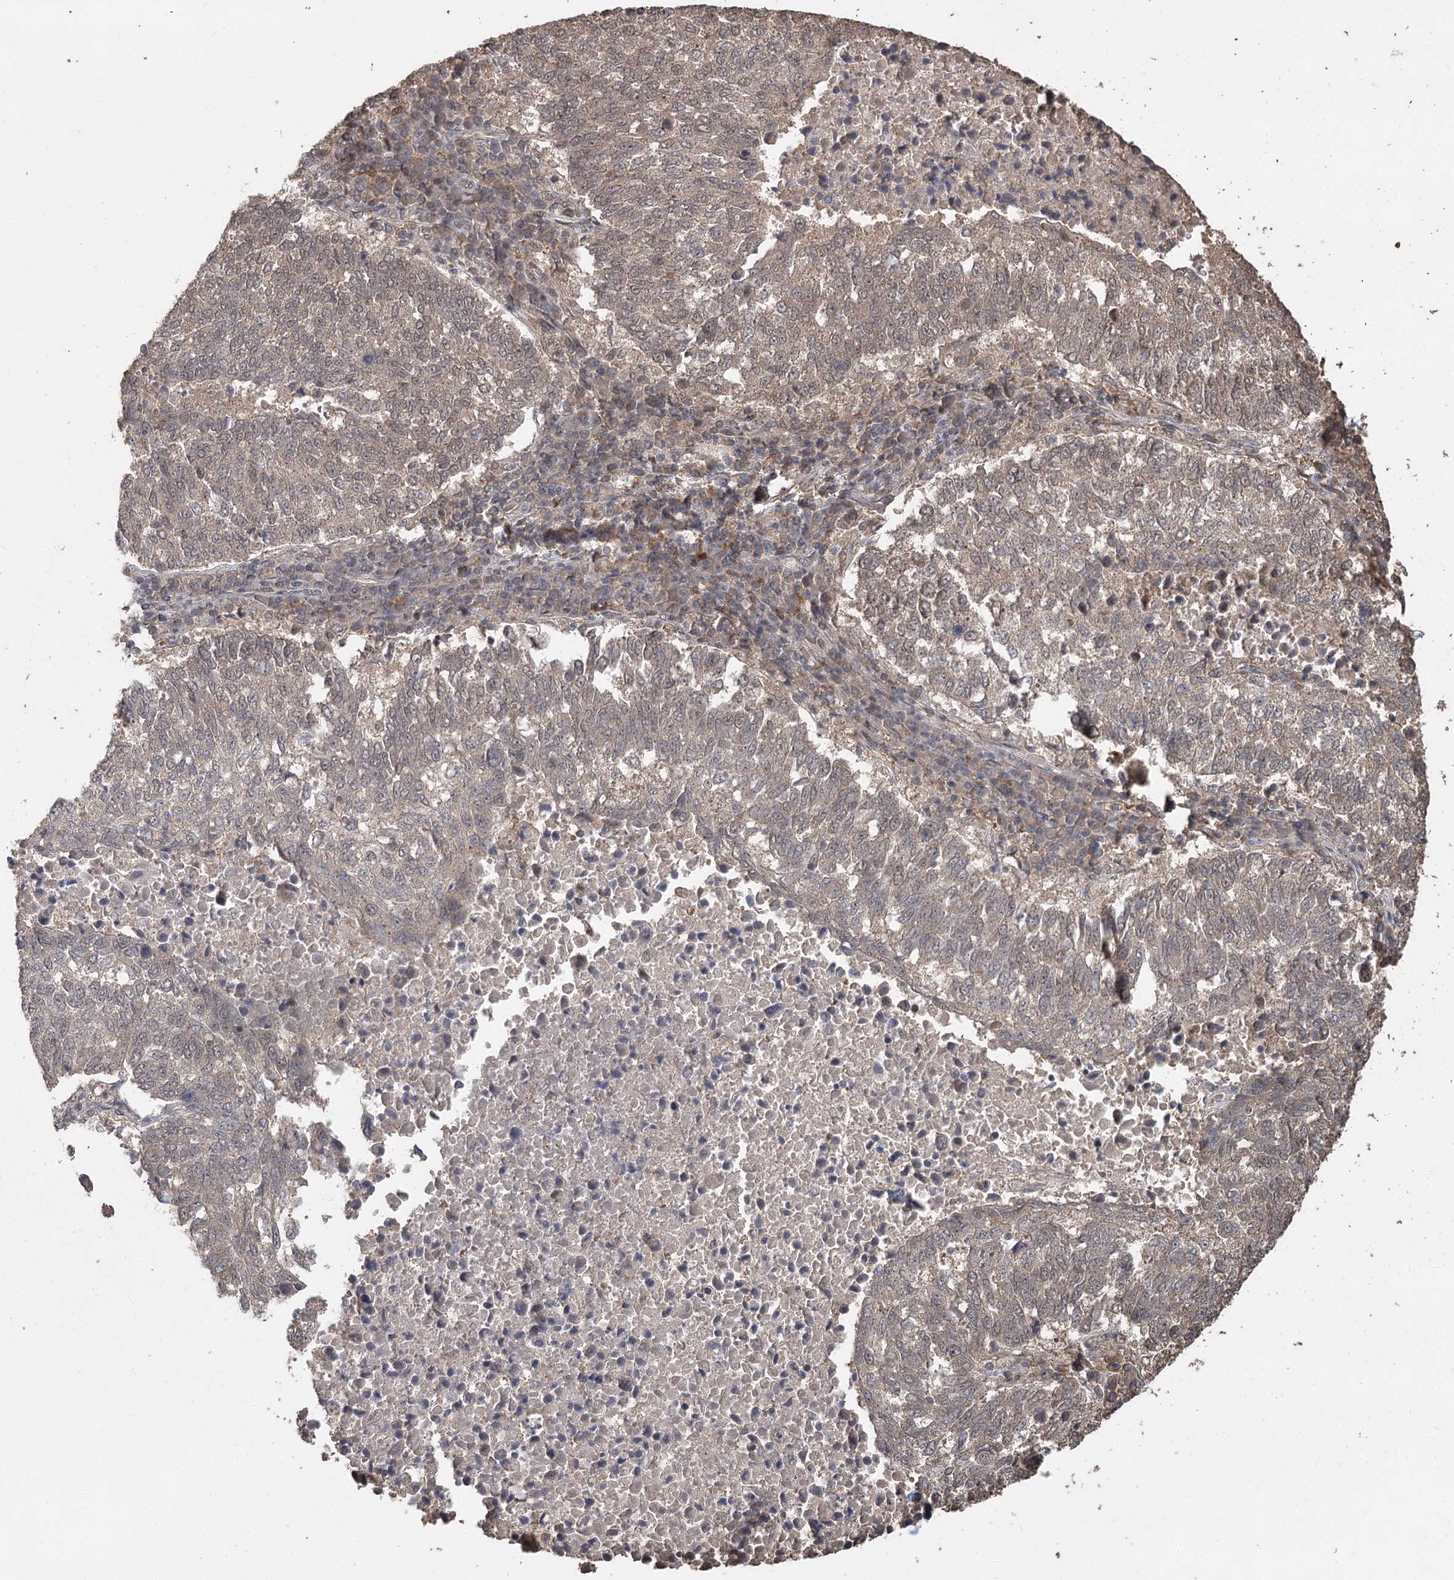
{"staining": {"intensity": "weak", "quantity": "<25%", "location": "cytoplasmic/membranous"}, "tissue": "lung cancer", "cell_type": "Tumor cells", "image_type": "cancer", "snomed": [{"axis": "morphology", "description": "Squamous cell carcinoma, NOS"}, {"axis": "topography", "description": "Lung"}], "caption": "Human lung cancer stained for a protein using IHC shows no staining in tumor cells.", "gene": "FBXO7", "patient": {"sex": "male", "age": 73}}